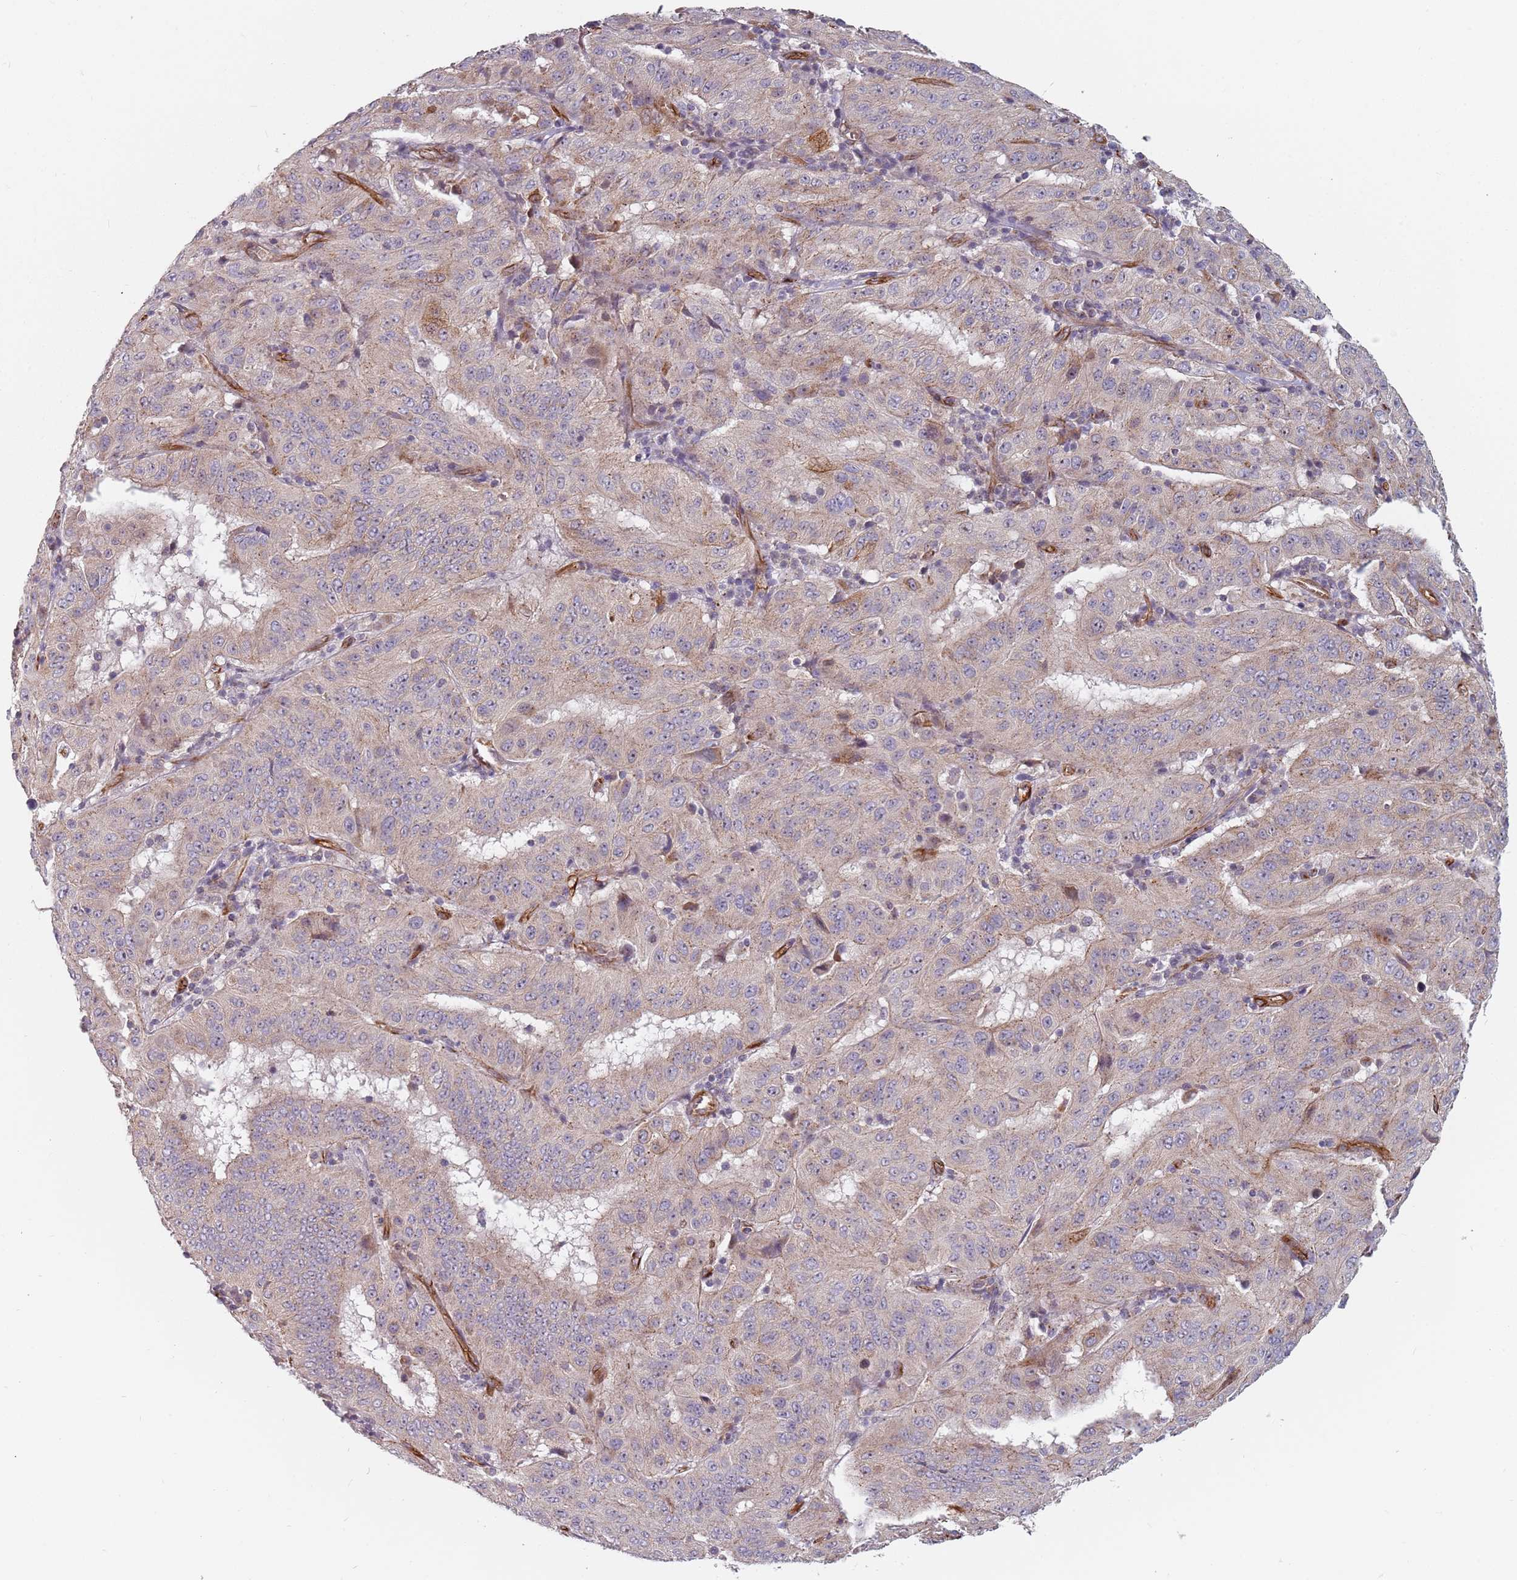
{"staining": {"intensity": "weak", "quantity": "<25%", "location": "cytoplasmic/membranous"}, "tissue": "pancreatic cancer", "cell_type": "Tumor cells", "image_type": "cancer", "snomed": [{"axis": "morphology", "description": "Adenocarcinoma, NOS"}, {"axis": "topography", "description": "Pancreas"}], "caption": "This is an immunohistochemistry (IHC) photomicrograph of adenocarcinoma (pancreatic). There is no expression in tumor cells.", "gene": "GAS2L3", "patient": {"sex": "male", "age": 63}}